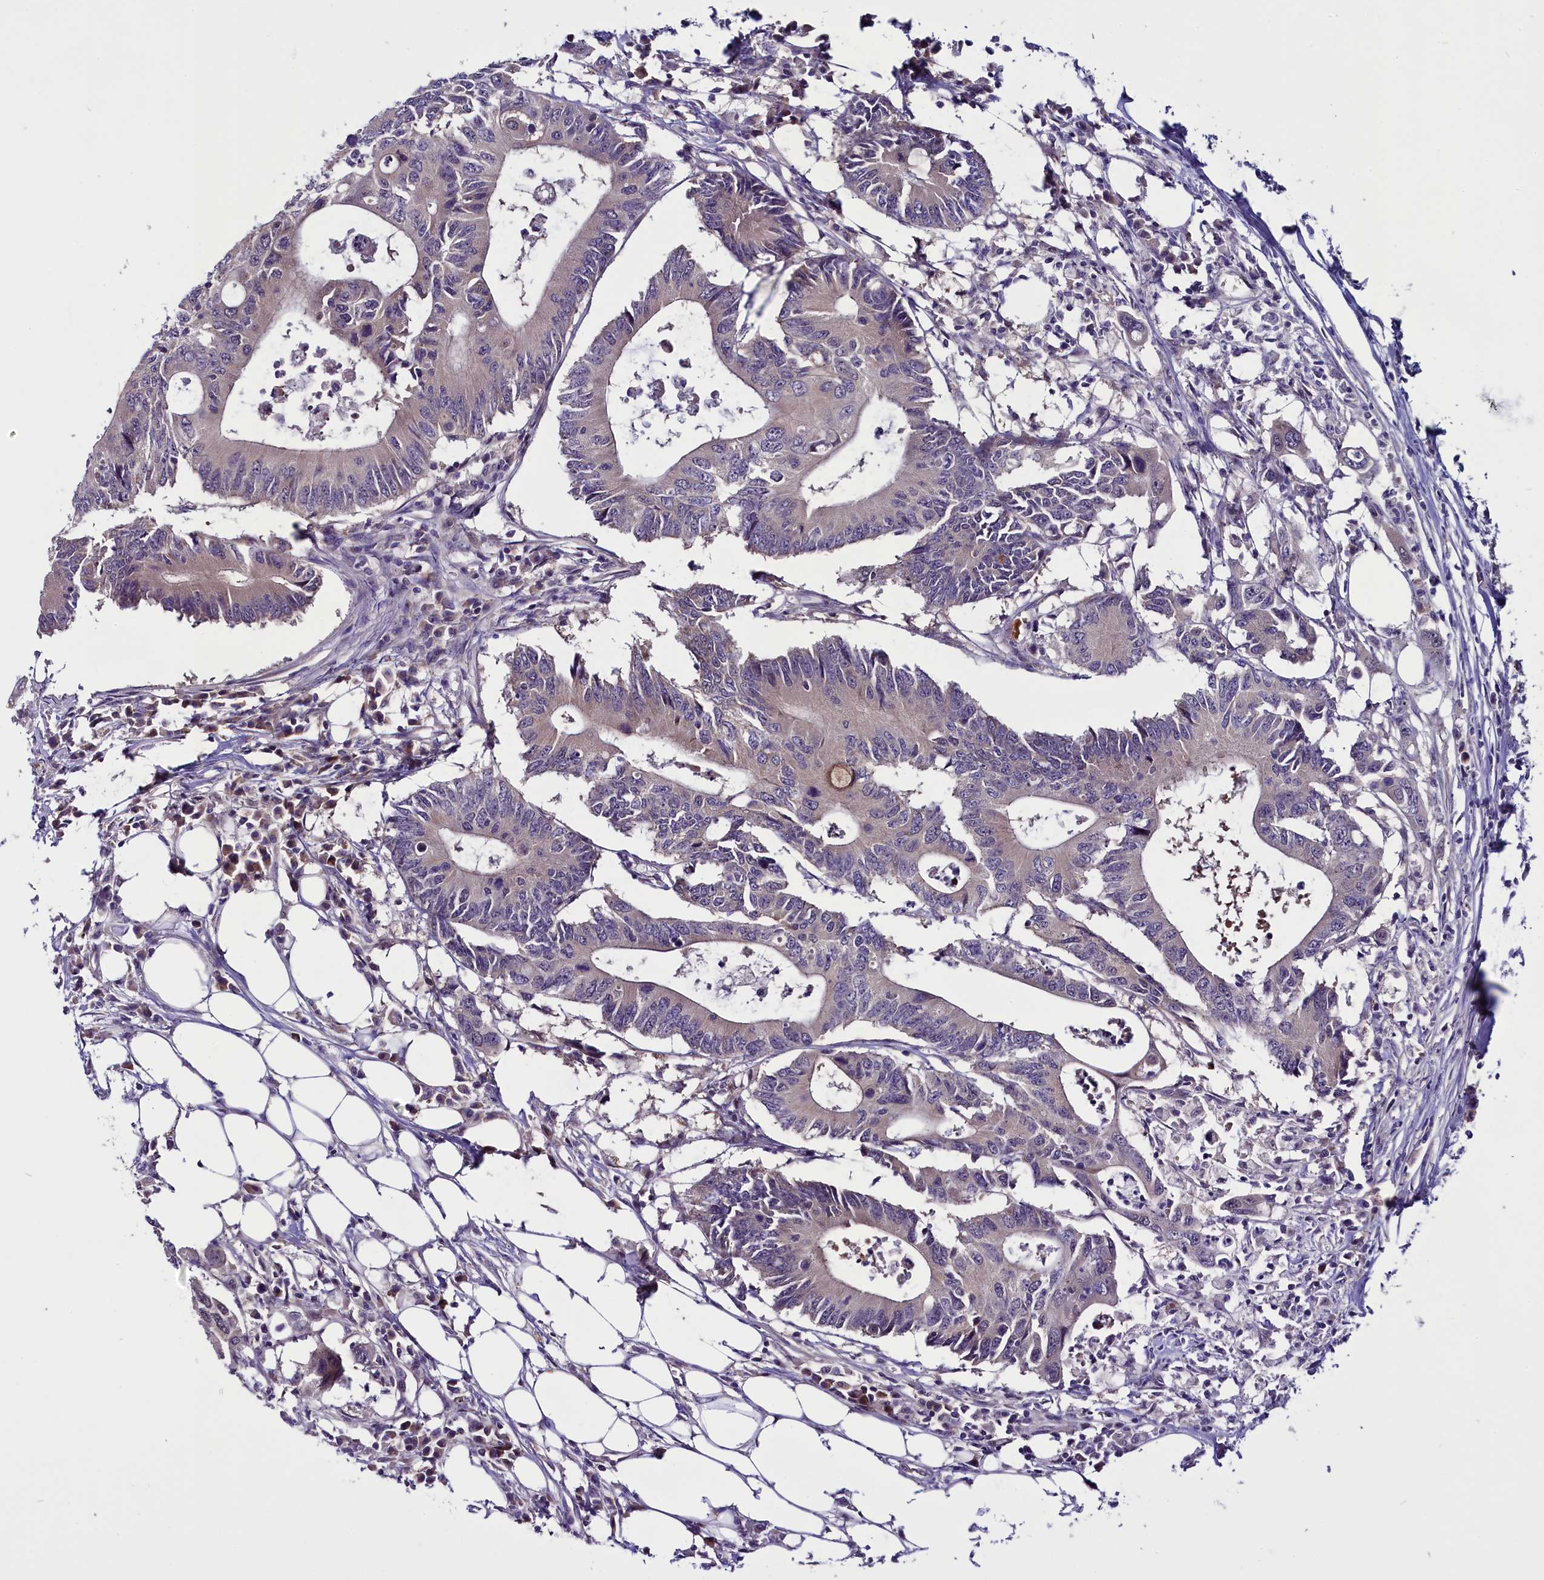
{"staining": {"intensity": "negative", "quantity": "none", "location": "none"}, "tissue": "colorectal cancer", "cell_type": "Tumor cells", "image_type": "cancer", "snomed": [{"axis": "morphology", "description": "Adenocarcinoma, NOS"}, {"axis": "topography", "description": "Colon"}], "caption": "Tumor cells are negative for protein expression in human colorectal cancer. The staining was performed using DAB (3,3'-diaminobenzidine) to visualize the protein expression in brown, while the nuclei were stained in blue with hematoxylin (Magnification: 20x).", "gene": "C9orf40", "patient": {"sex": "male", "age": 71}}